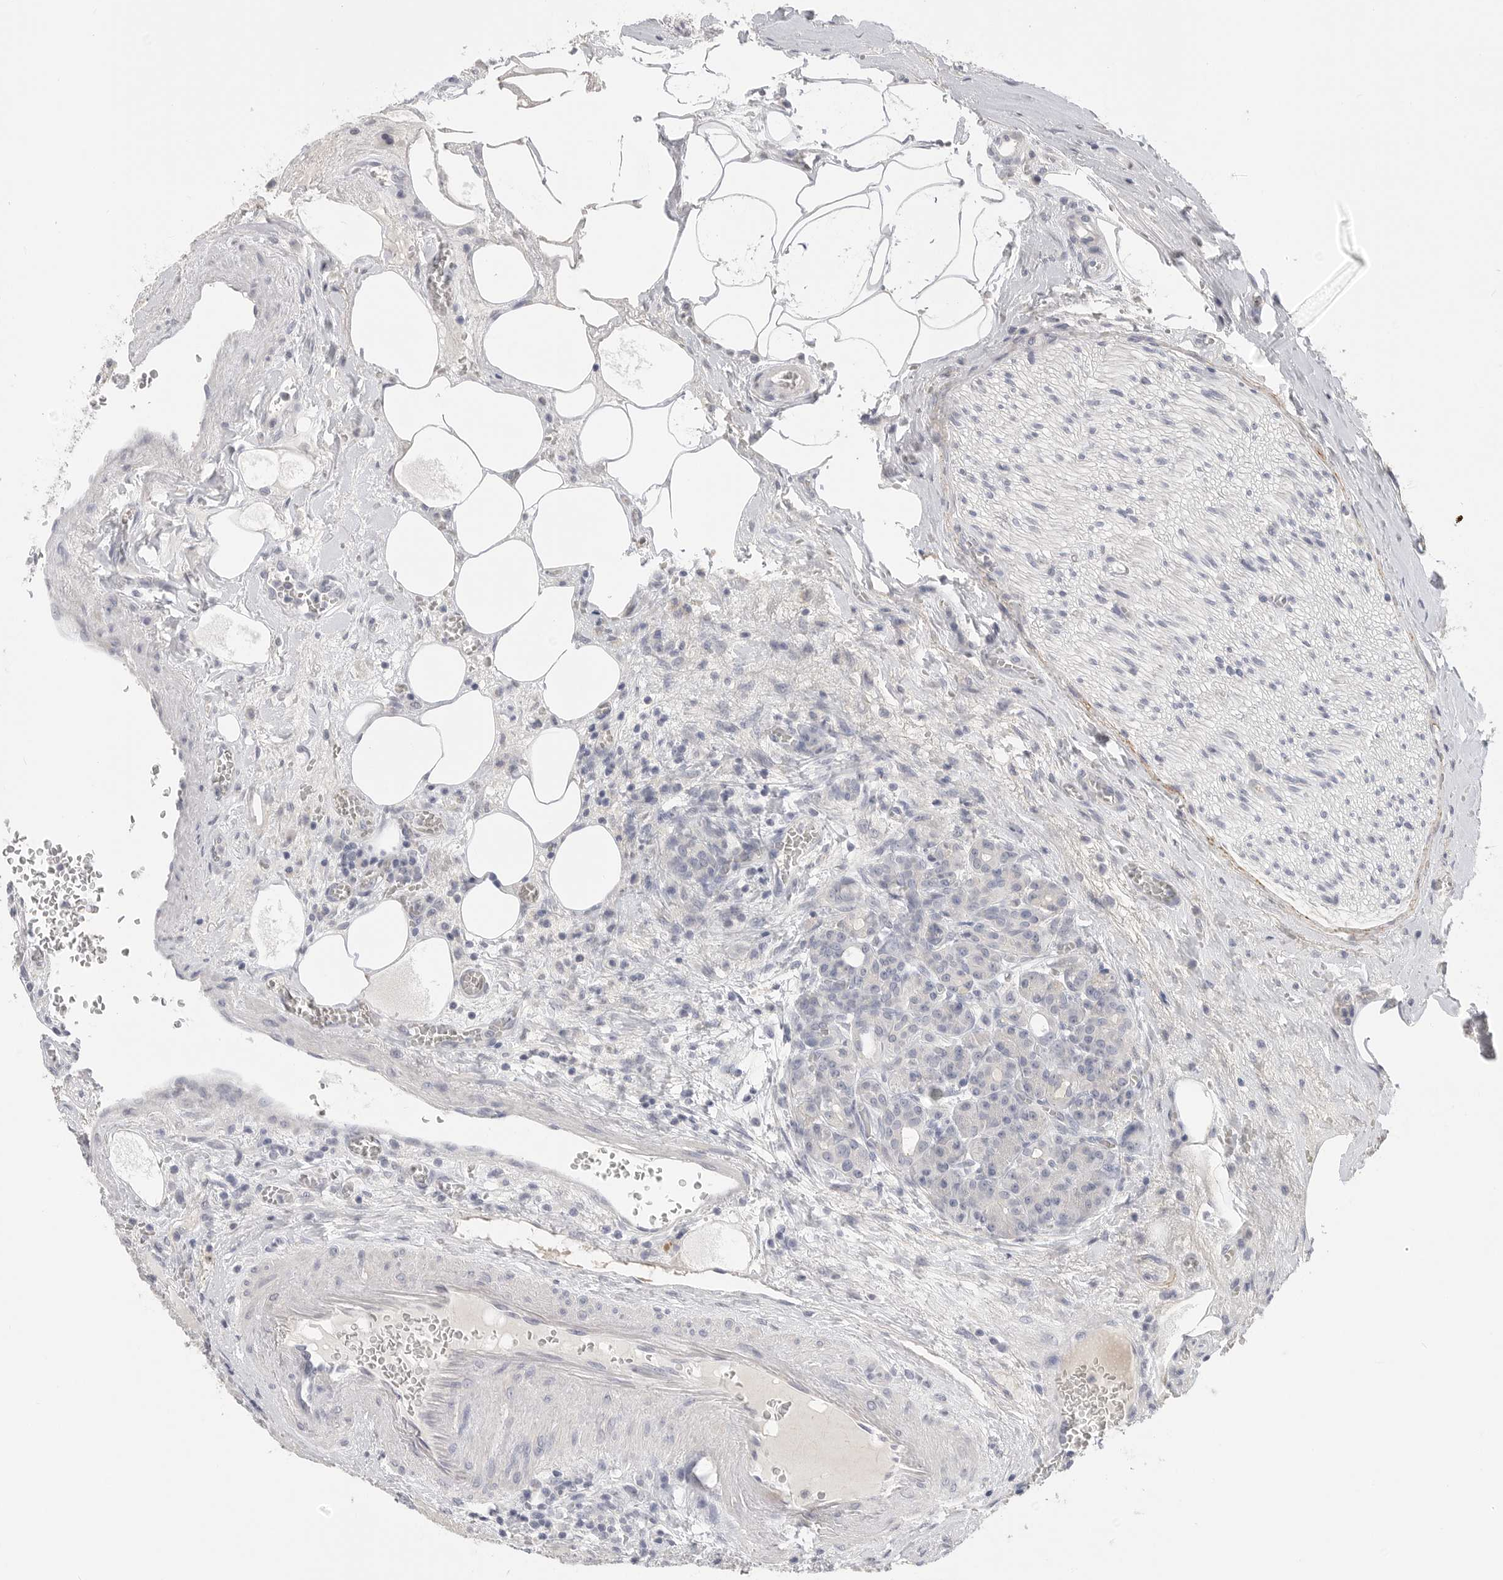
{"staining": {"intensity": "negative", "quantity": "none", "location": "none"}, "tissue": "pancreas", "cell_type": "Exocrine glandular cells", "image_type": "normal", "snomed": [{"axis": "morphology", "description": "Normal tissue, NOS"}, {"axis": "topography", "description": "Pancreas"}], "caption": "Immunohistochemistry image of benign human pancreas stained for a protein (brown), which reveals no positivity in exocrine glandular cells. (Immunohistochemistry, brightfield microscopy, high magnification).", "gene": "FBN2", "patient": {"sex": "male", "age": 63}}